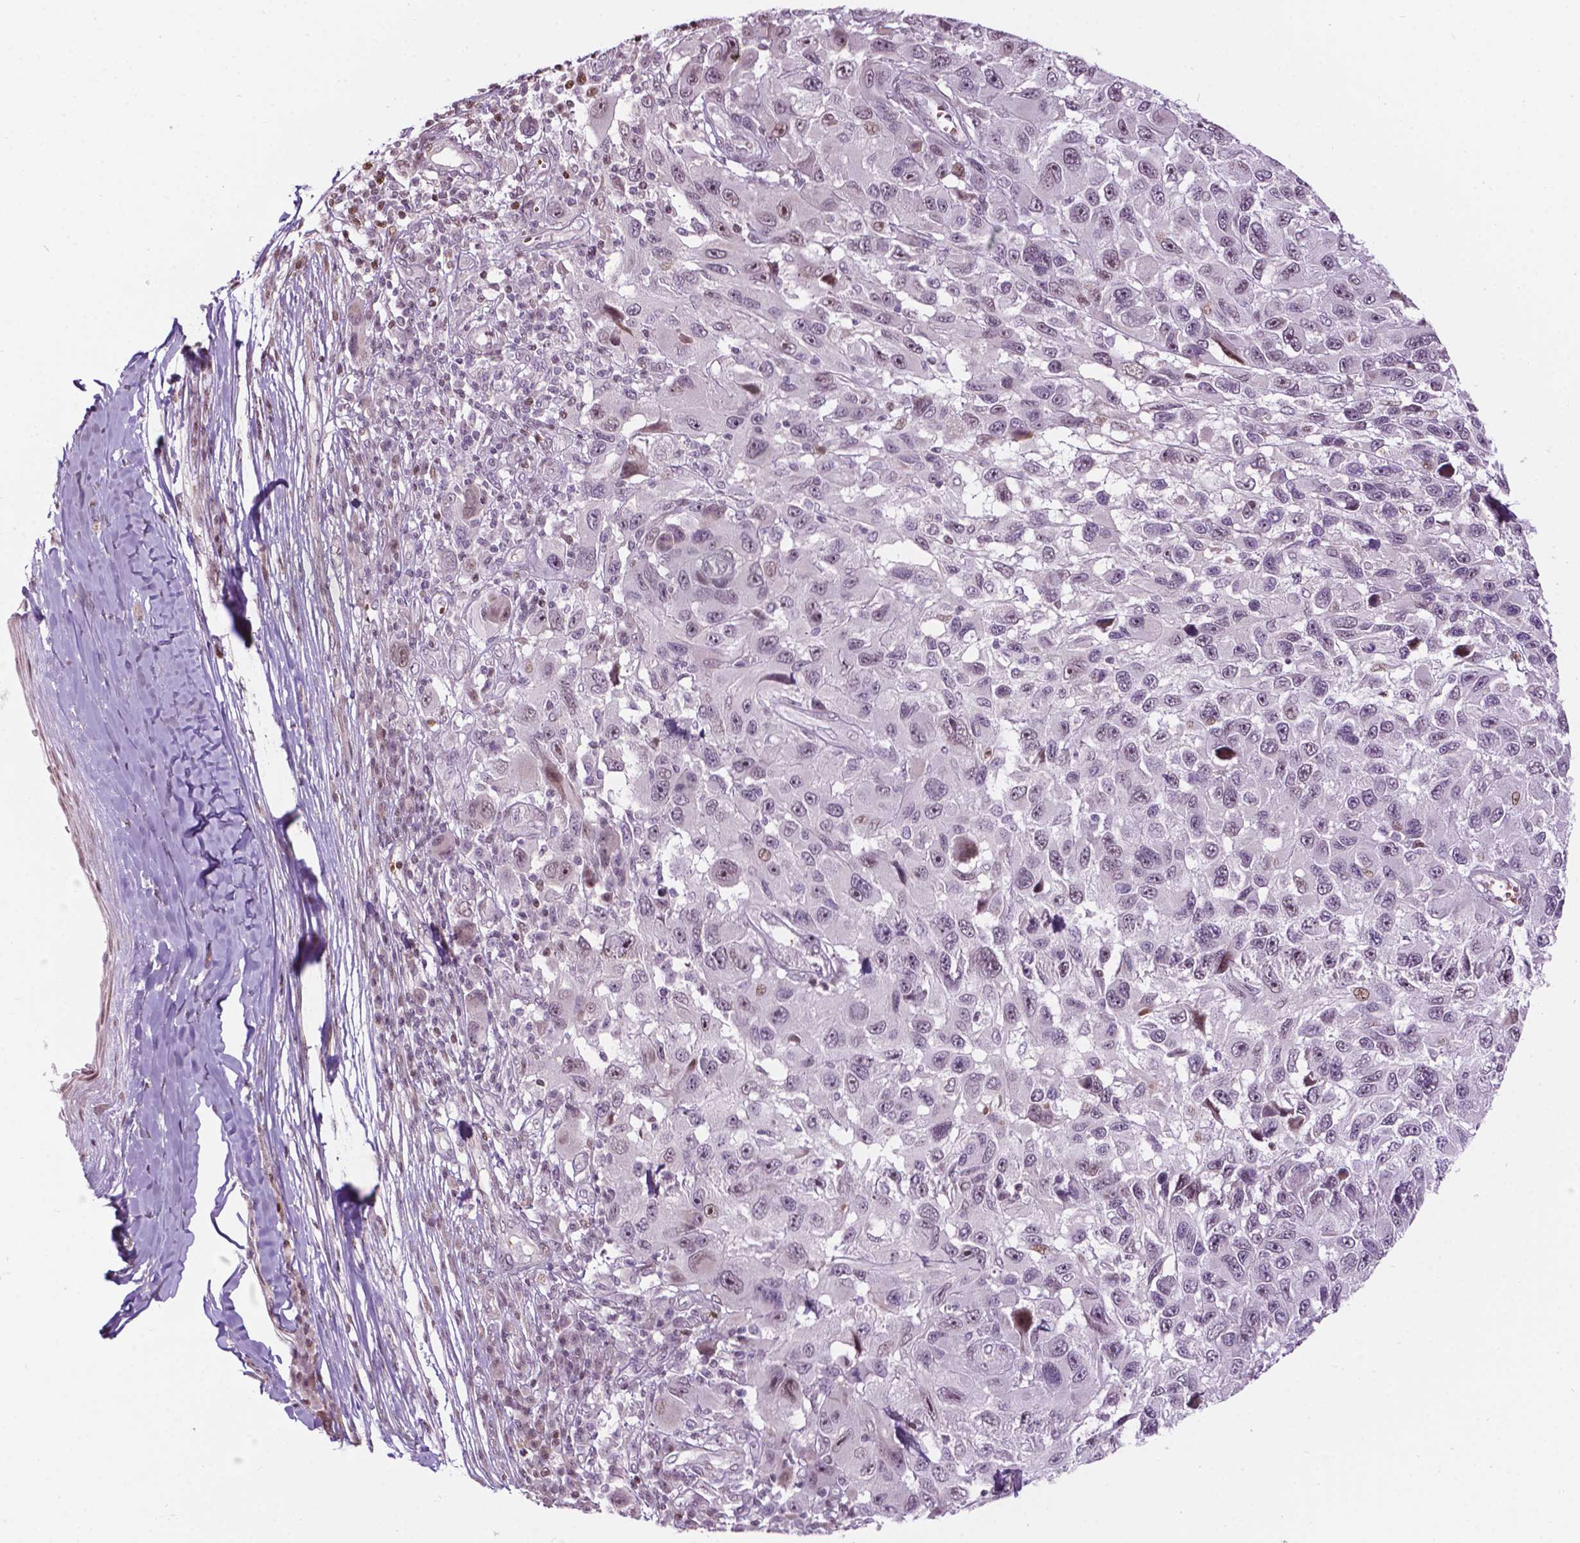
{"staining": {"intensity": "weak", "quantity": "<25%", "location": "nuclear"}, "tissue": "melanoma", "cell_type": "Tumor cells", "image_type": "cancer", "snomed": [{"axis": "morphology", "description": "Malignant melanoma, NOS"}, {"axis": "topography", "description": "Skin"}], "caption": "Tumor cells show no significant staining in malignant melanoma.", "gene": "PTPN18", "patient": {"sex": "male", "age": 53}}